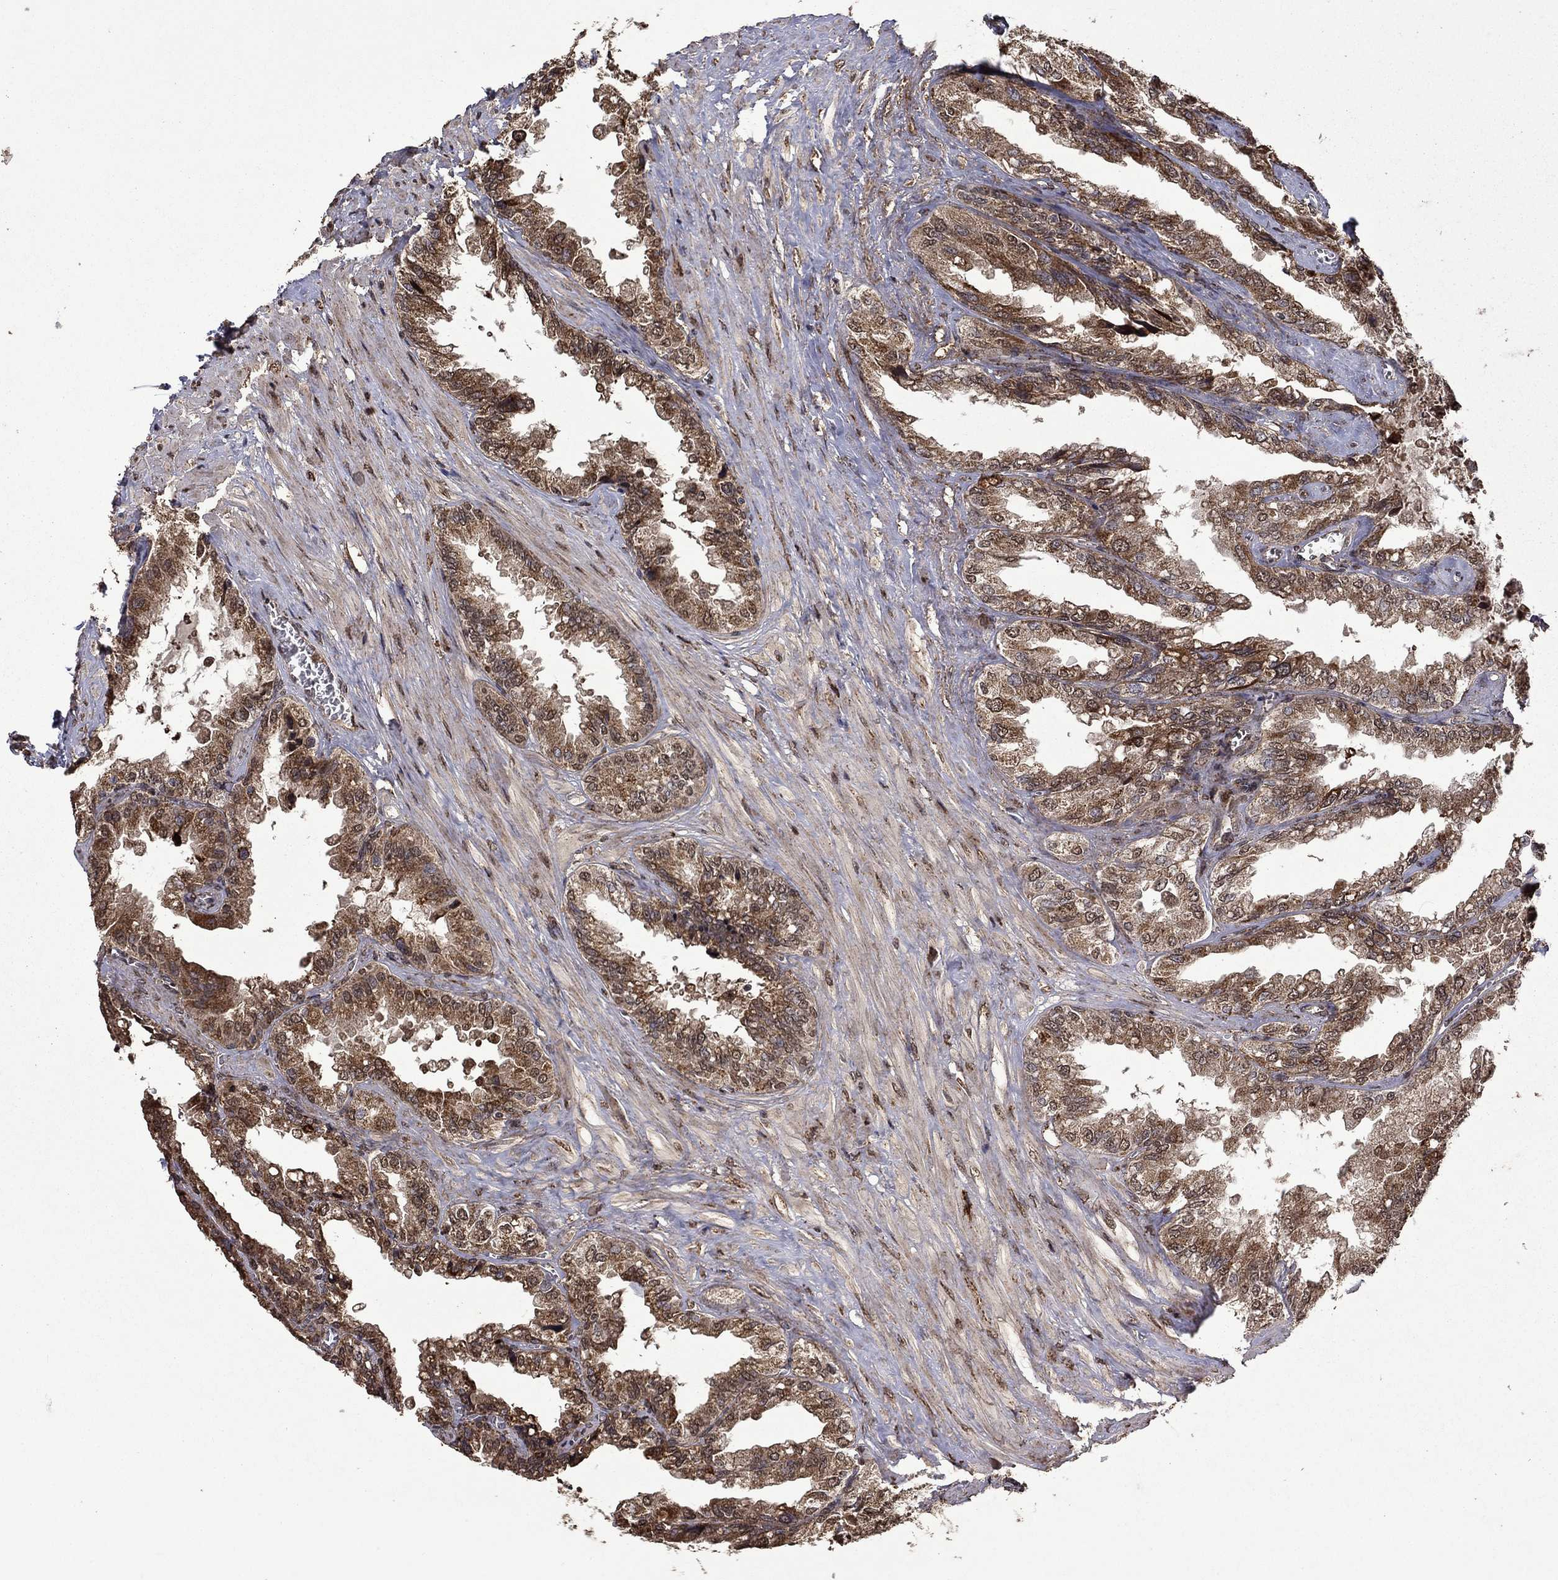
{"staining": {"intensity": "strong", "quantity": ">75%", "location": "cytoplasmic/membranous"}, "tissue": "seminal vesicle", "cell_type": "Glandular cells", "image_type": "normal", "snomed": [{"axis": "morphology", "description": "Normal tissue, NOS"}, {"axis": "topography", "description": "Seminal veicle"}], "caption": "A high-resolution histopathology image shows immunohistochemistry staining of unremarkable seminal vesicle, which exhibits strong cytoplasmic/membranous positivity in about >75% of glandular cells. The protein of interest is shown in brown color, while the nuclei are stained blue.", "gene": "ITM2B", "patient": {"sex": "male", "age": 67}}